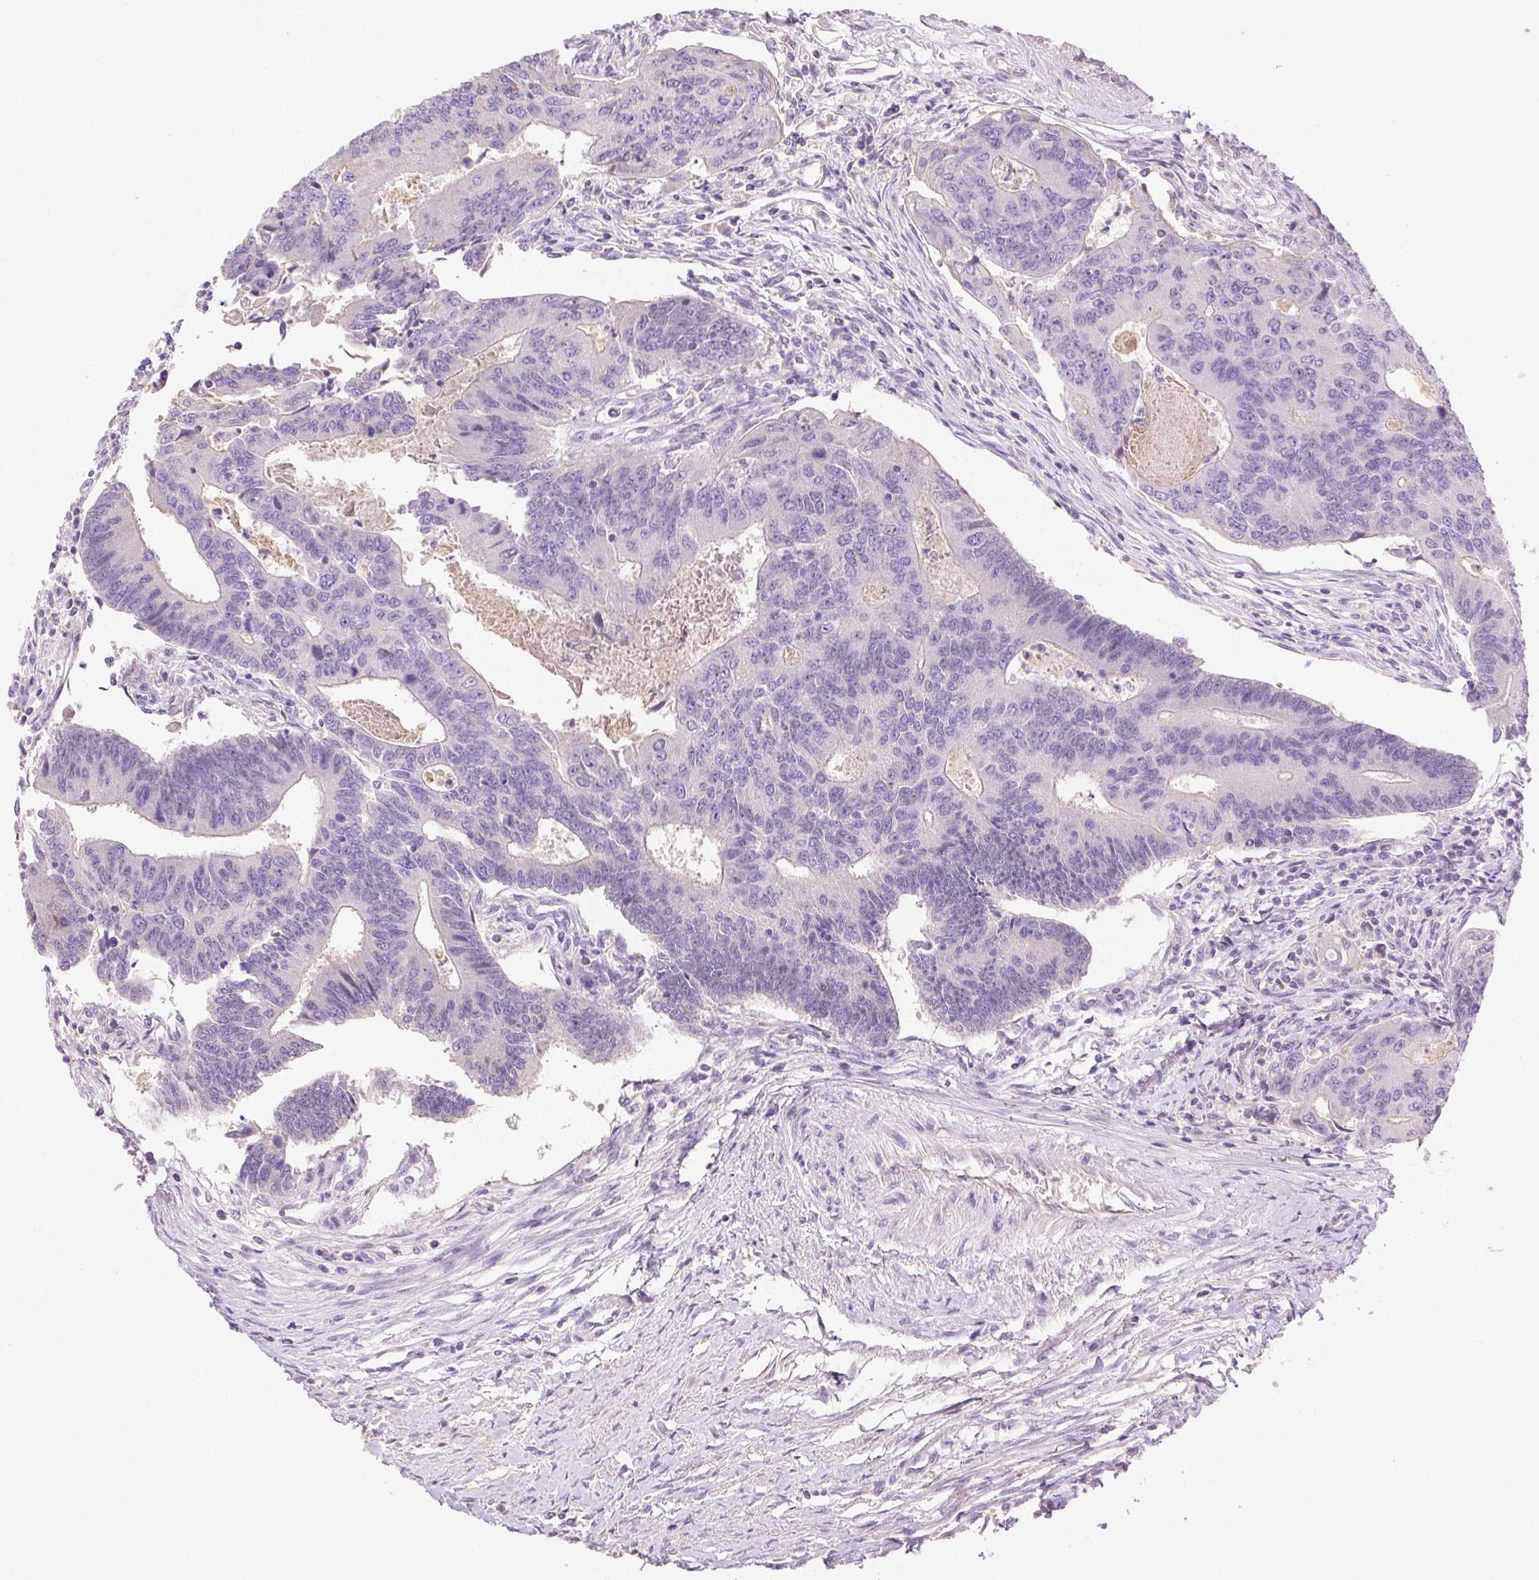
{"staining": {"intensity": "negative", "quantity": "none", "location": "none"}, "tissue": "colorectal cancer", "cell_type": "Tumor cells", "image_type": "cancer", "snomed": [{"axis": "morphology", "description": "Adenocarcinoma, NOS"}, {"axis": "topography", "description": "Colon"}], "caption": "A histopathology image of human colorectal cancer (adenocarcinoma) is negative for staining in tumor cells.", "gene": "BPIFB2", "patient": {"sex": "female", "age": 67}}